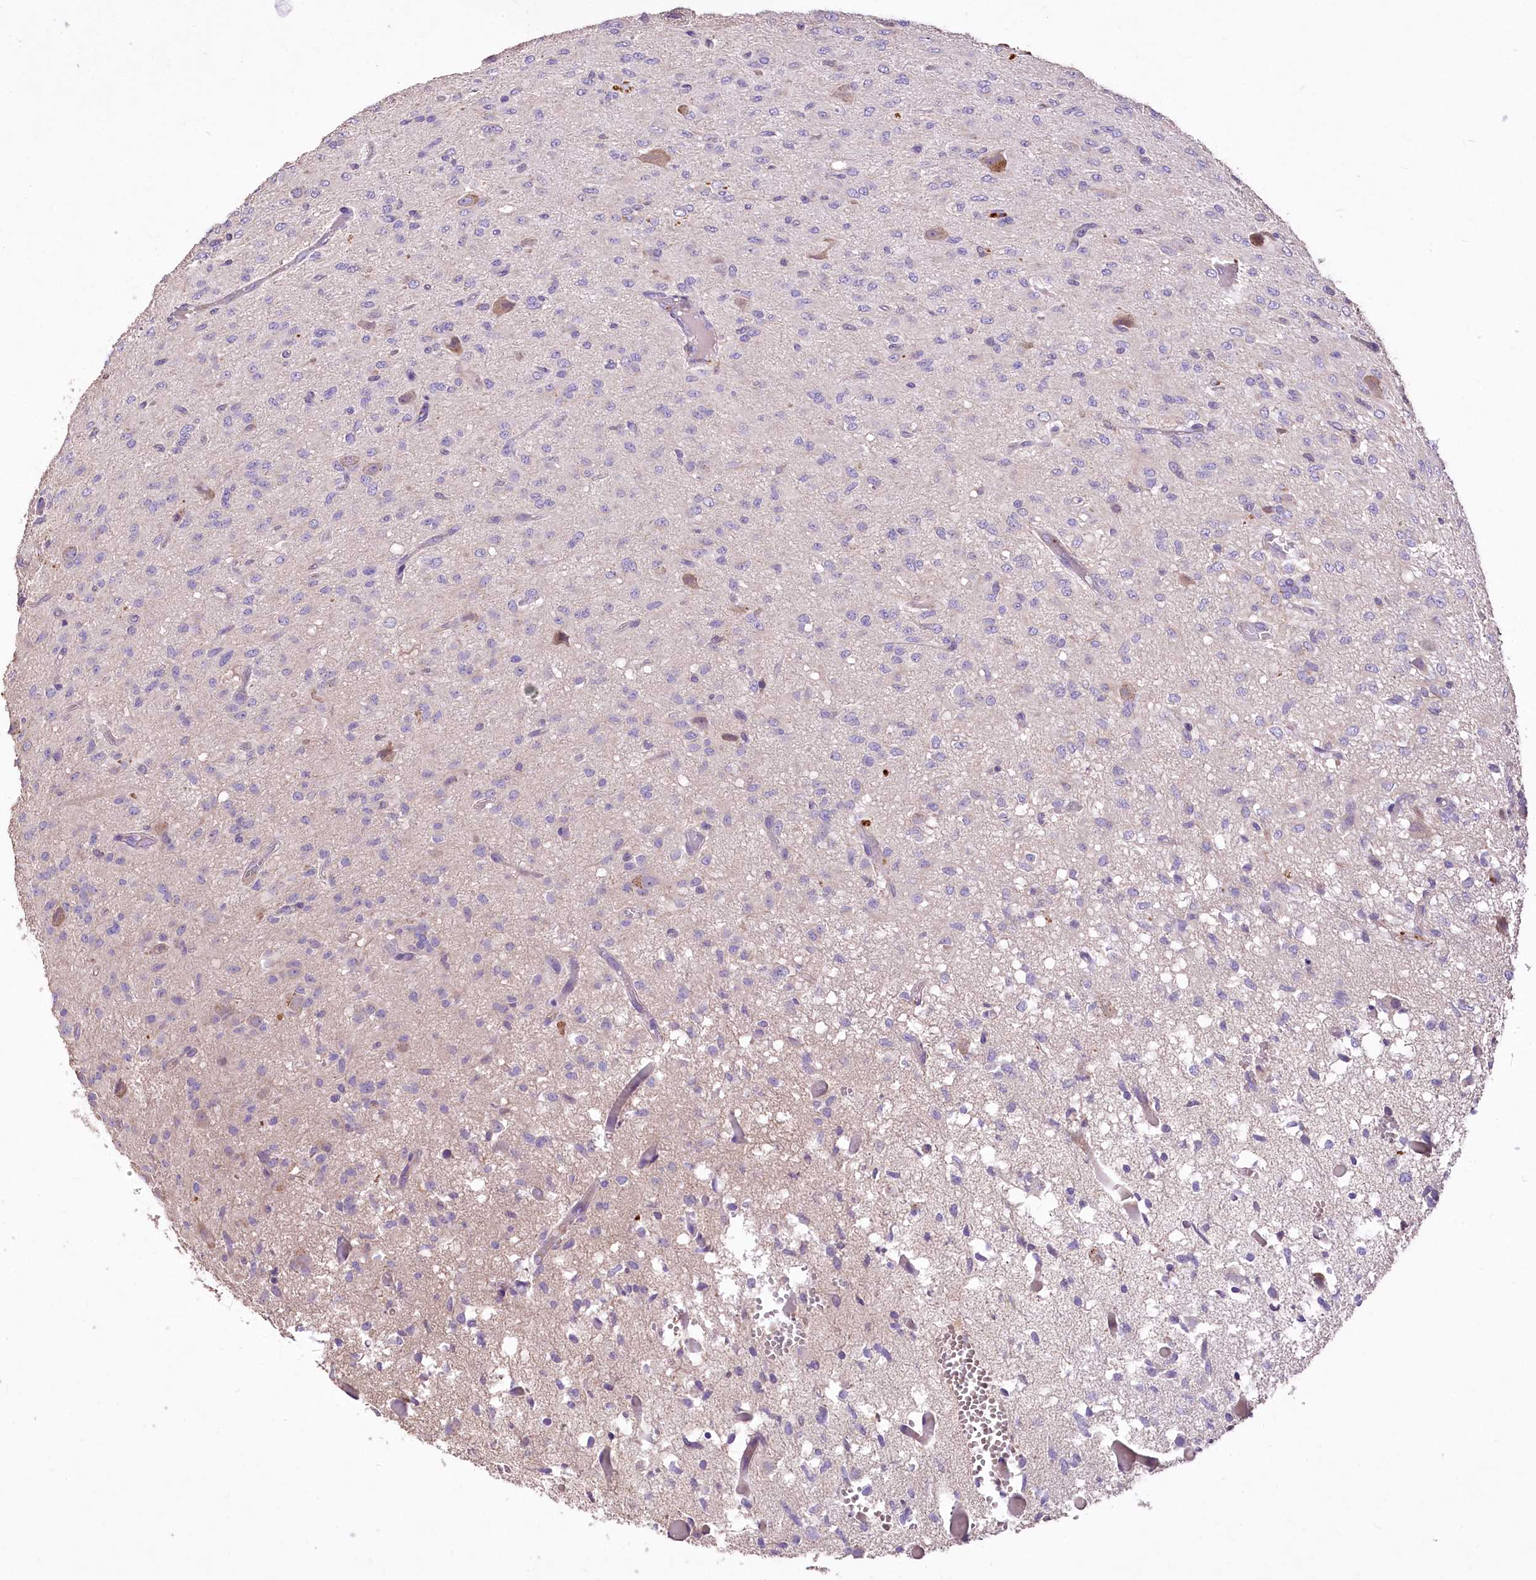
{"staining": {"intensity": "negative", "quantity": "none", "location": "none"}, "tissue": "glioma", "cell_type": "Tumor cells", "image_type": "cancer", "snomed": [{"axis": "morphology", "description": "Glioma, malignant, High grade"}, {"axis": "topography", "description": "Brain"}], "caption": "The IHC photomicrograph has no significant positivity in tumor cells of glioma tissue. (DAB IHC with hematoxylin counter stain).", "gene": "PCYOX1L", "patient": {"sex": "female", "age": 59}}